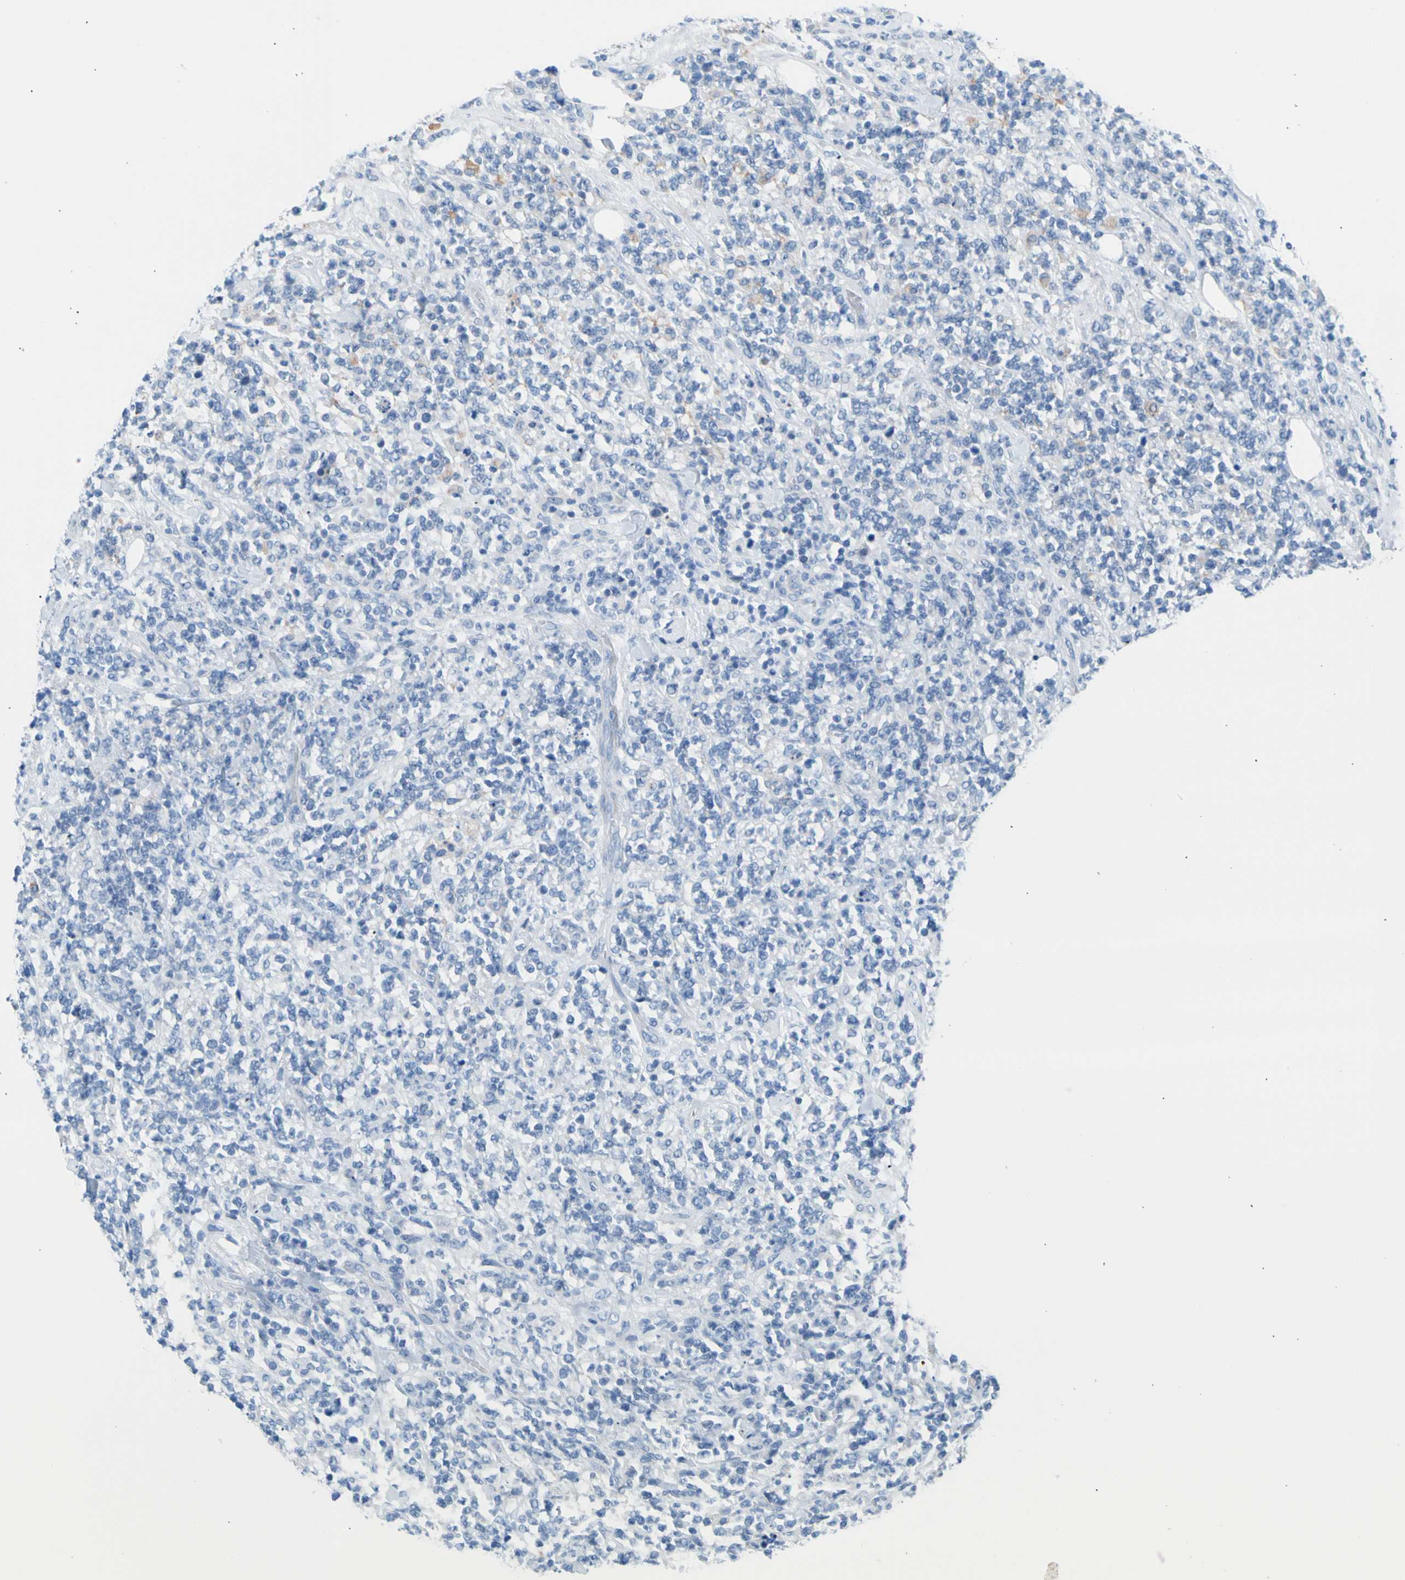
{"staining": {"intensity": "negative", "quantity": "none", "location": "none"}, "tissue": "lymphoma", "cell_type": "Tumor cells", "image_type": "cancer", "snomed": [{"axis": "morphology", "description": "Malignant lymphoma, non-Hodgkin's type, High grade"}, {"axis": "topography", "description": "Soft tissue"}], "caption": "A histopathology image of lymphoma stained for a protein reveals no brown staining in tumor cells.", "gene": "CEL", "patient": {"sex": "male", "age": 18}}